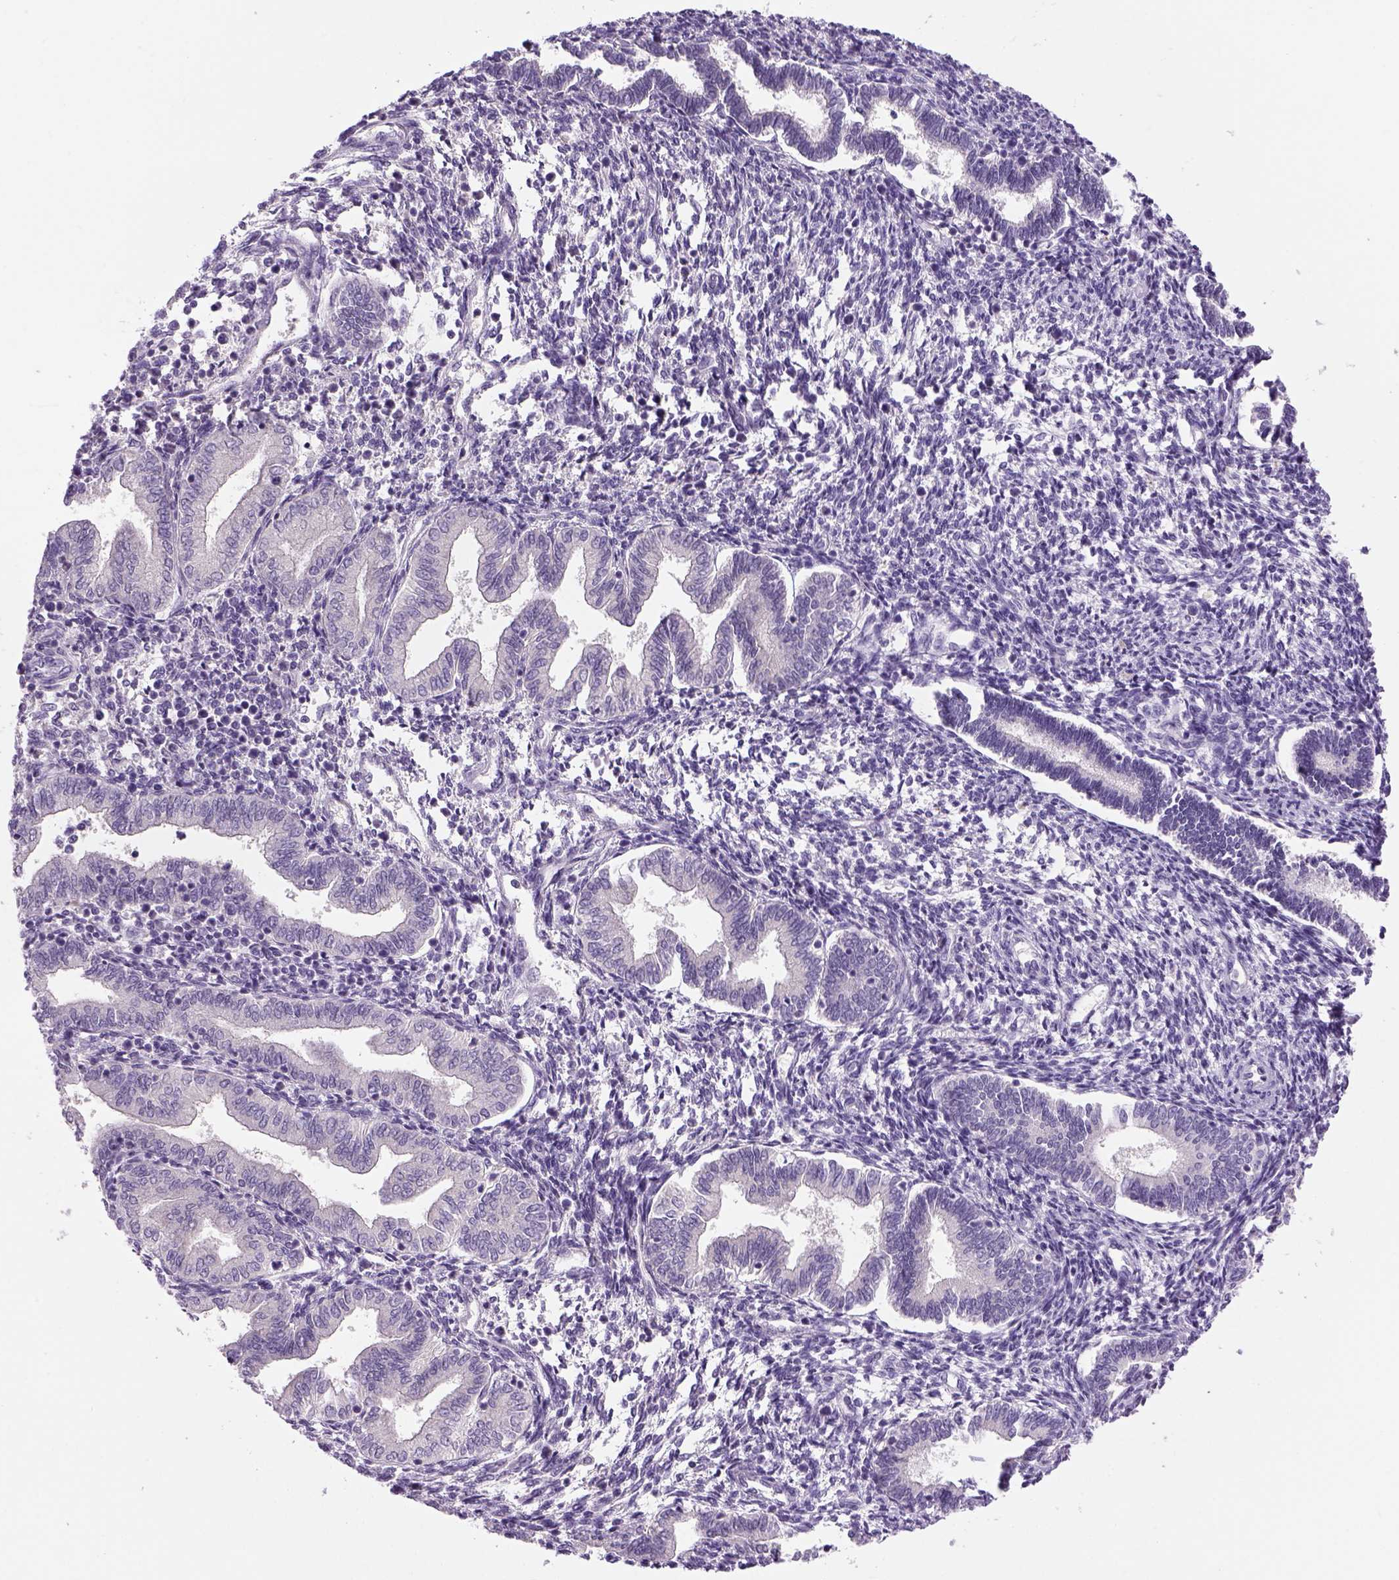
{"staining": {"intensity": "negative", "quantity": "none", "location": "none"}, "tissue": "endometrium", "cell_type": "Cells in endometrial stroma", "image_type": "normal", "snomed": [{"axis": "morphology", "description": "Normal tissue, NOS"}, {"axis": "topography", "description": "Endometrium"}], "caption": "The histopathology image displays no staining of cells in endometrial stroma in normal endometrium. (DAB immunohistochemistry (IHC), high magnification).", "gene": "DBH", "patient": {"sex": "female", "age": 42}}